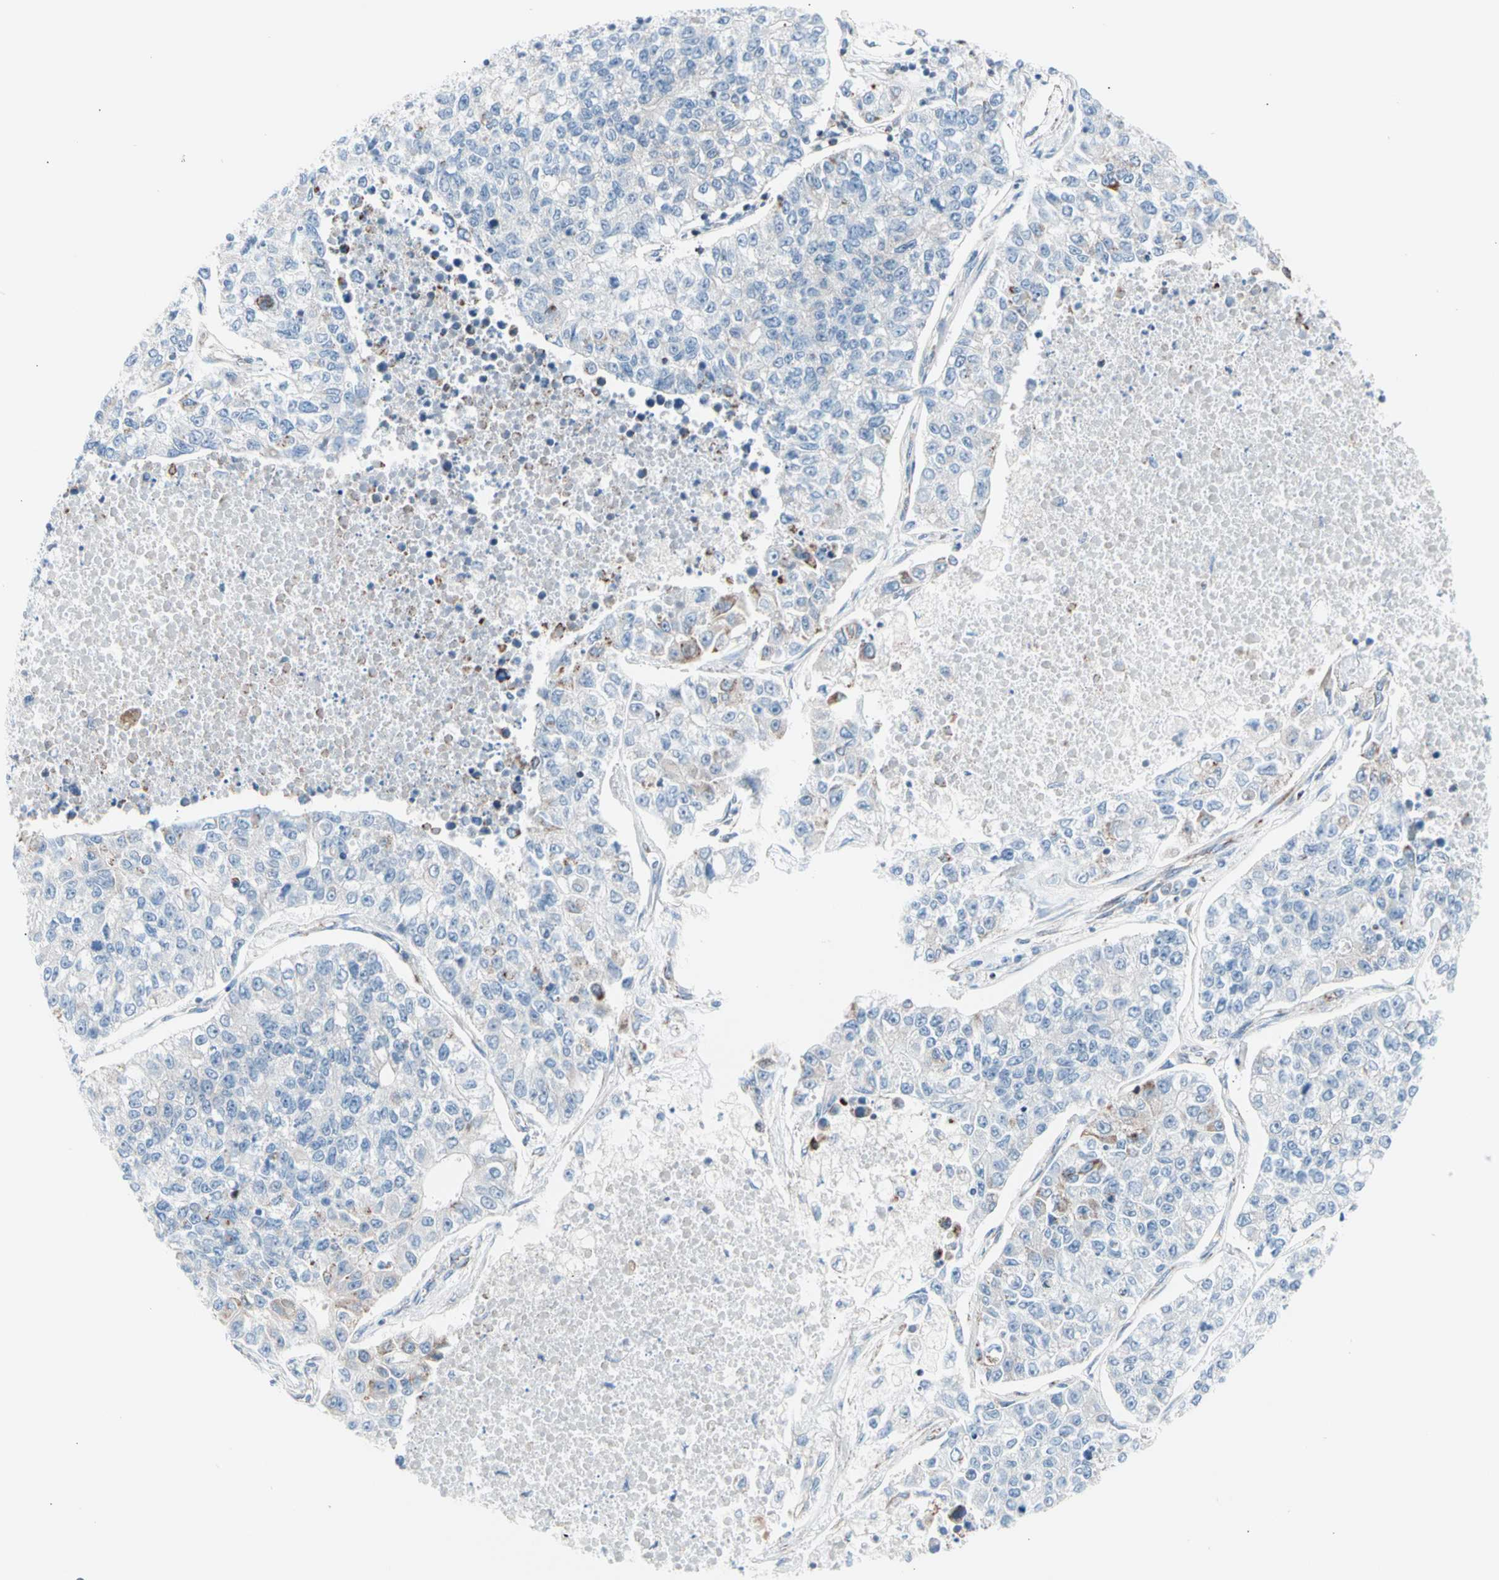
{"staining": {"intensity": "negative", "quantity": "none", "location": "none"}, "tissue": "lung cancer", "cell_type": "Tumor cells", "image_type": "cancer", "snomed": [{"axis": "morphology", "description": "Adenocarcinoma, NOS"}, {"axis": "topography", "description": "Lung"}], "caption": "A high-resolution histopathology image shows immunohistochemistry staining of lung cancer (adenocarcinoma), which displays no significant staining in tumor cells. (DAB IHC with hematoxylin counter stain).", "gene": "HK1", "patient": {"sex": "male", "age": 49}}